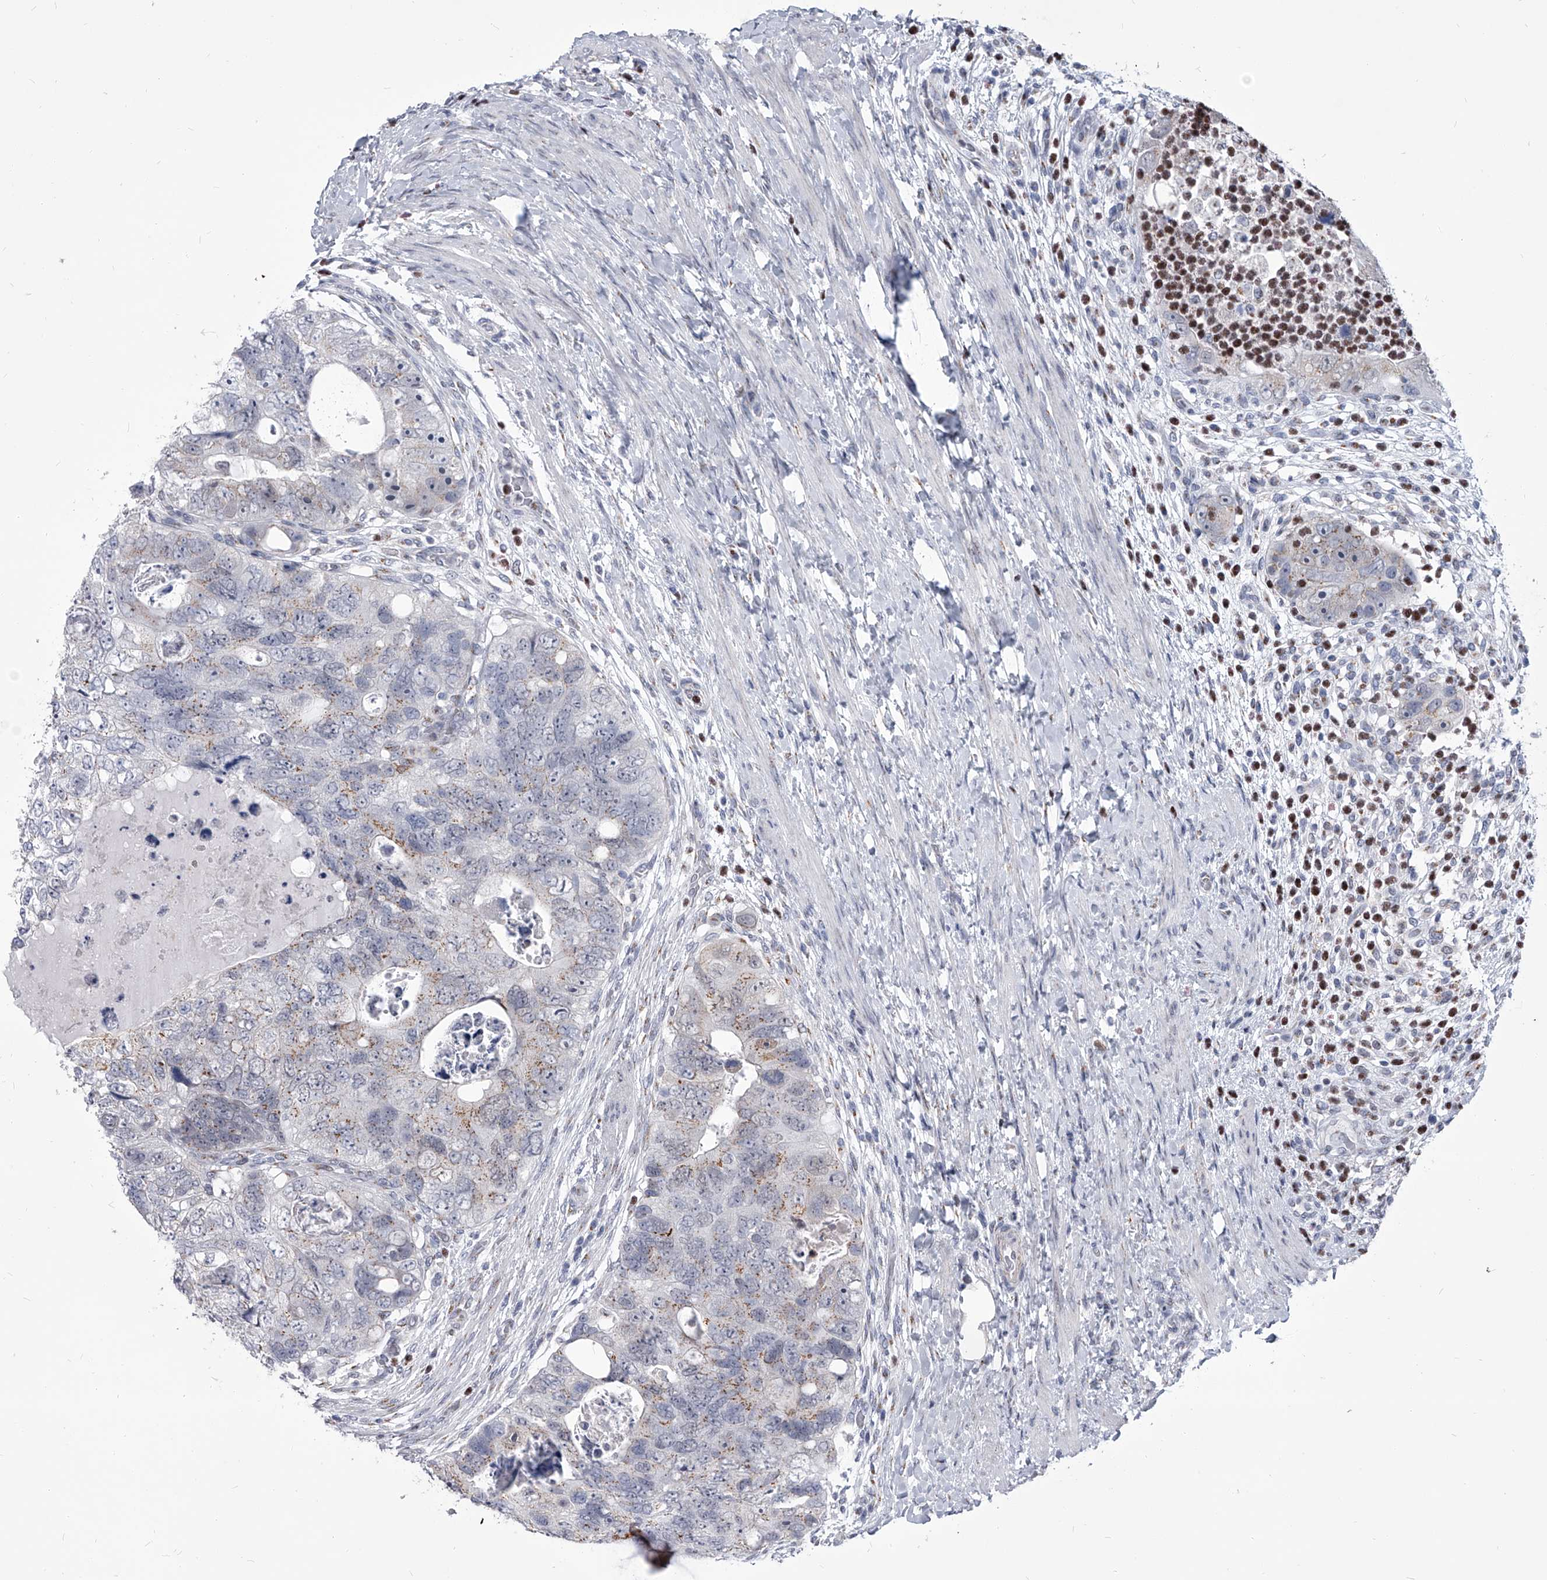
{"staining": {"intensity": "weak", "quantity": "<25%", "location": "cytoplasmic/membranous"}, "tissue": "colorectal cancer", "cell_type": "Tumor cells", "image_type": "cancer", "snomed": [{"axis": "morphology", "description": "Adenocarcinoma, NOS"}, {"axis": "topography", "description": "Rectum"}], "caption": "A histopathology image of human colorectal adenocarcinoma is negative for staining in tumor cells.", "gene": "EVA1C", "patient": {"sex": "male", "age": 59}}